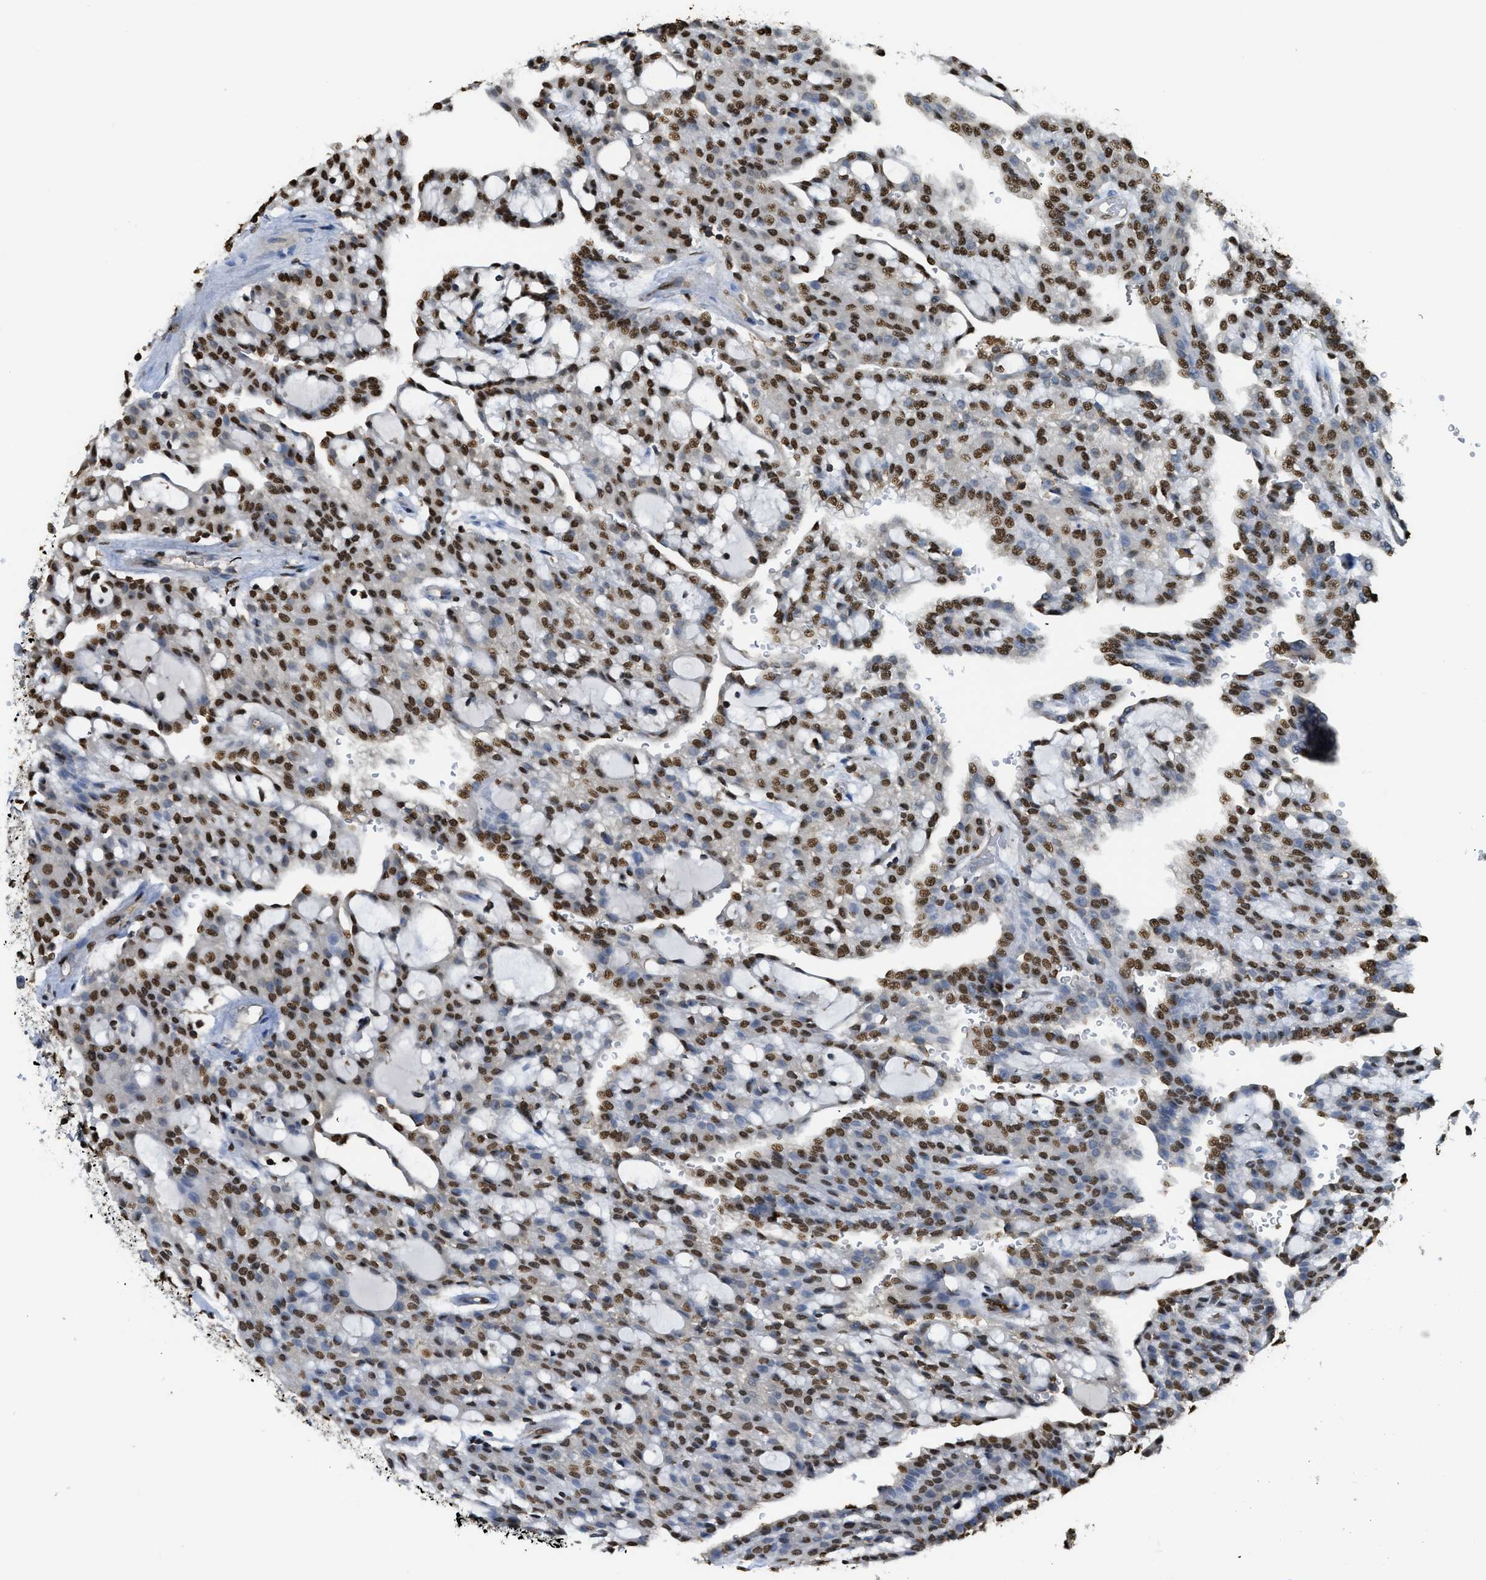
{"staining": {"intensity": "strong", "quantity": "25%-75%", "location": "nuclear"}, "tissue": "renal cancer", "cell_type": "Tumor cells", "image_type": "cancer", "snomed": [{"axis": "morphology", "description": "Adenocarcinoma, NOS"}, {"axis": "topography", "description": "Kidney"}], "caption": "Tumor cells exhibit strong nuclear staining in about 25%-75% of cells in renal cancer (adenocarcinoma).", "gene": "NR5A2", "patient": {"sex": "male", "age": 63}}